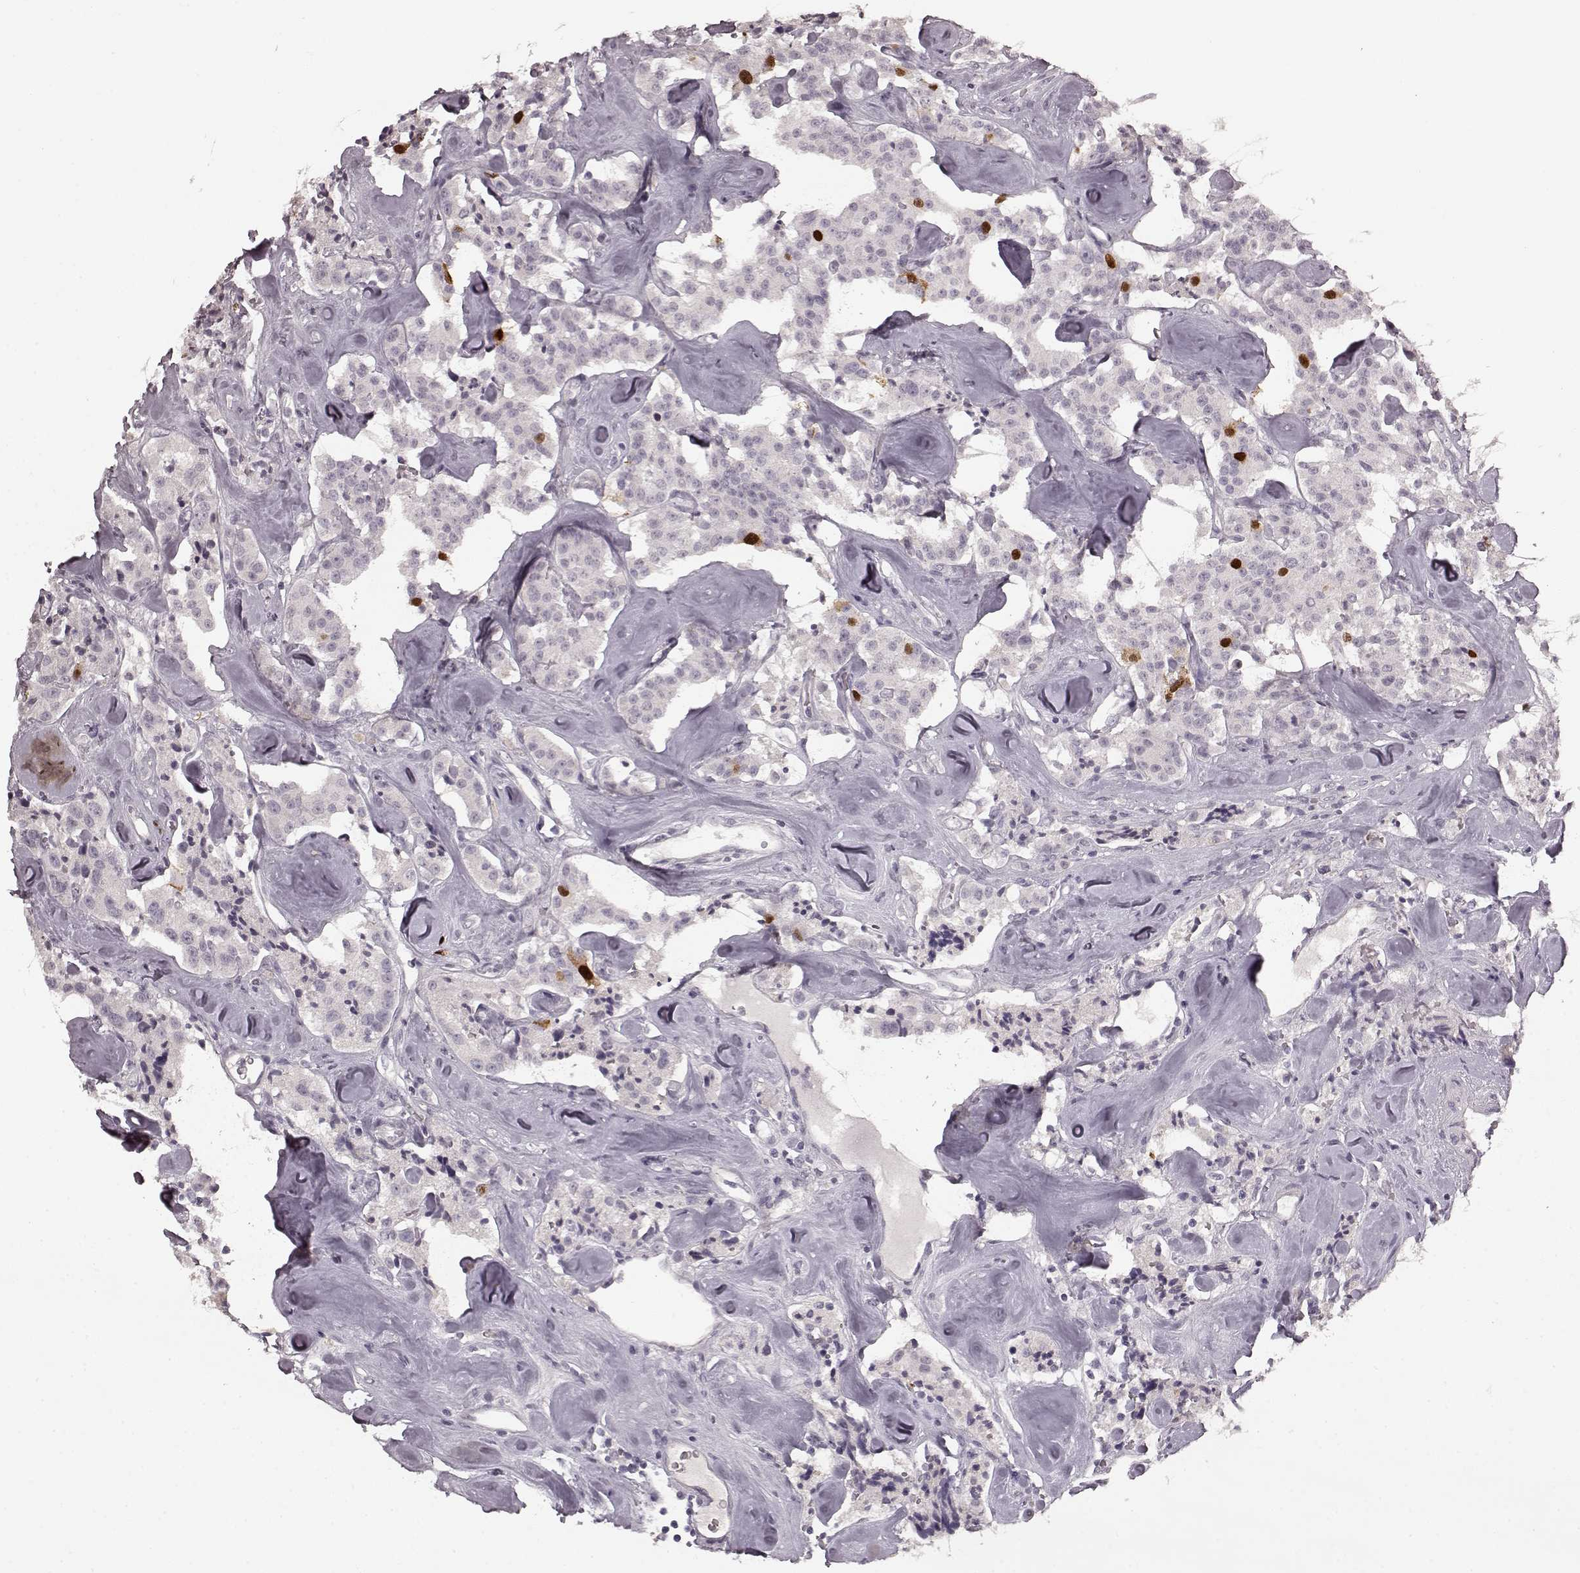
{"staining": {"intensity": "strong", "quantity": "<25%", "location": "nuclear"}, "tissue": "carcinoid", "cell_type": "Tumor cells", "image_type": "cancer", "snomed": [{"axis": "morphology", "description": "Carcinoid, malignant, NOS"}, {"axis": "topography", "description": "Pancreas"}], "caption": "Tumor cells reveal medium levels of strong nuclear staining in approximately <25% of cells in human carcinoid. The staining is performed using DAB (3,3'-diaminobenzidine) brown chromogen to label protein expression. The nuclei are counter-stained blue using hematoxylin.", "gene": "CCNA2", "patient": {"sex": "male", "age": 41}}